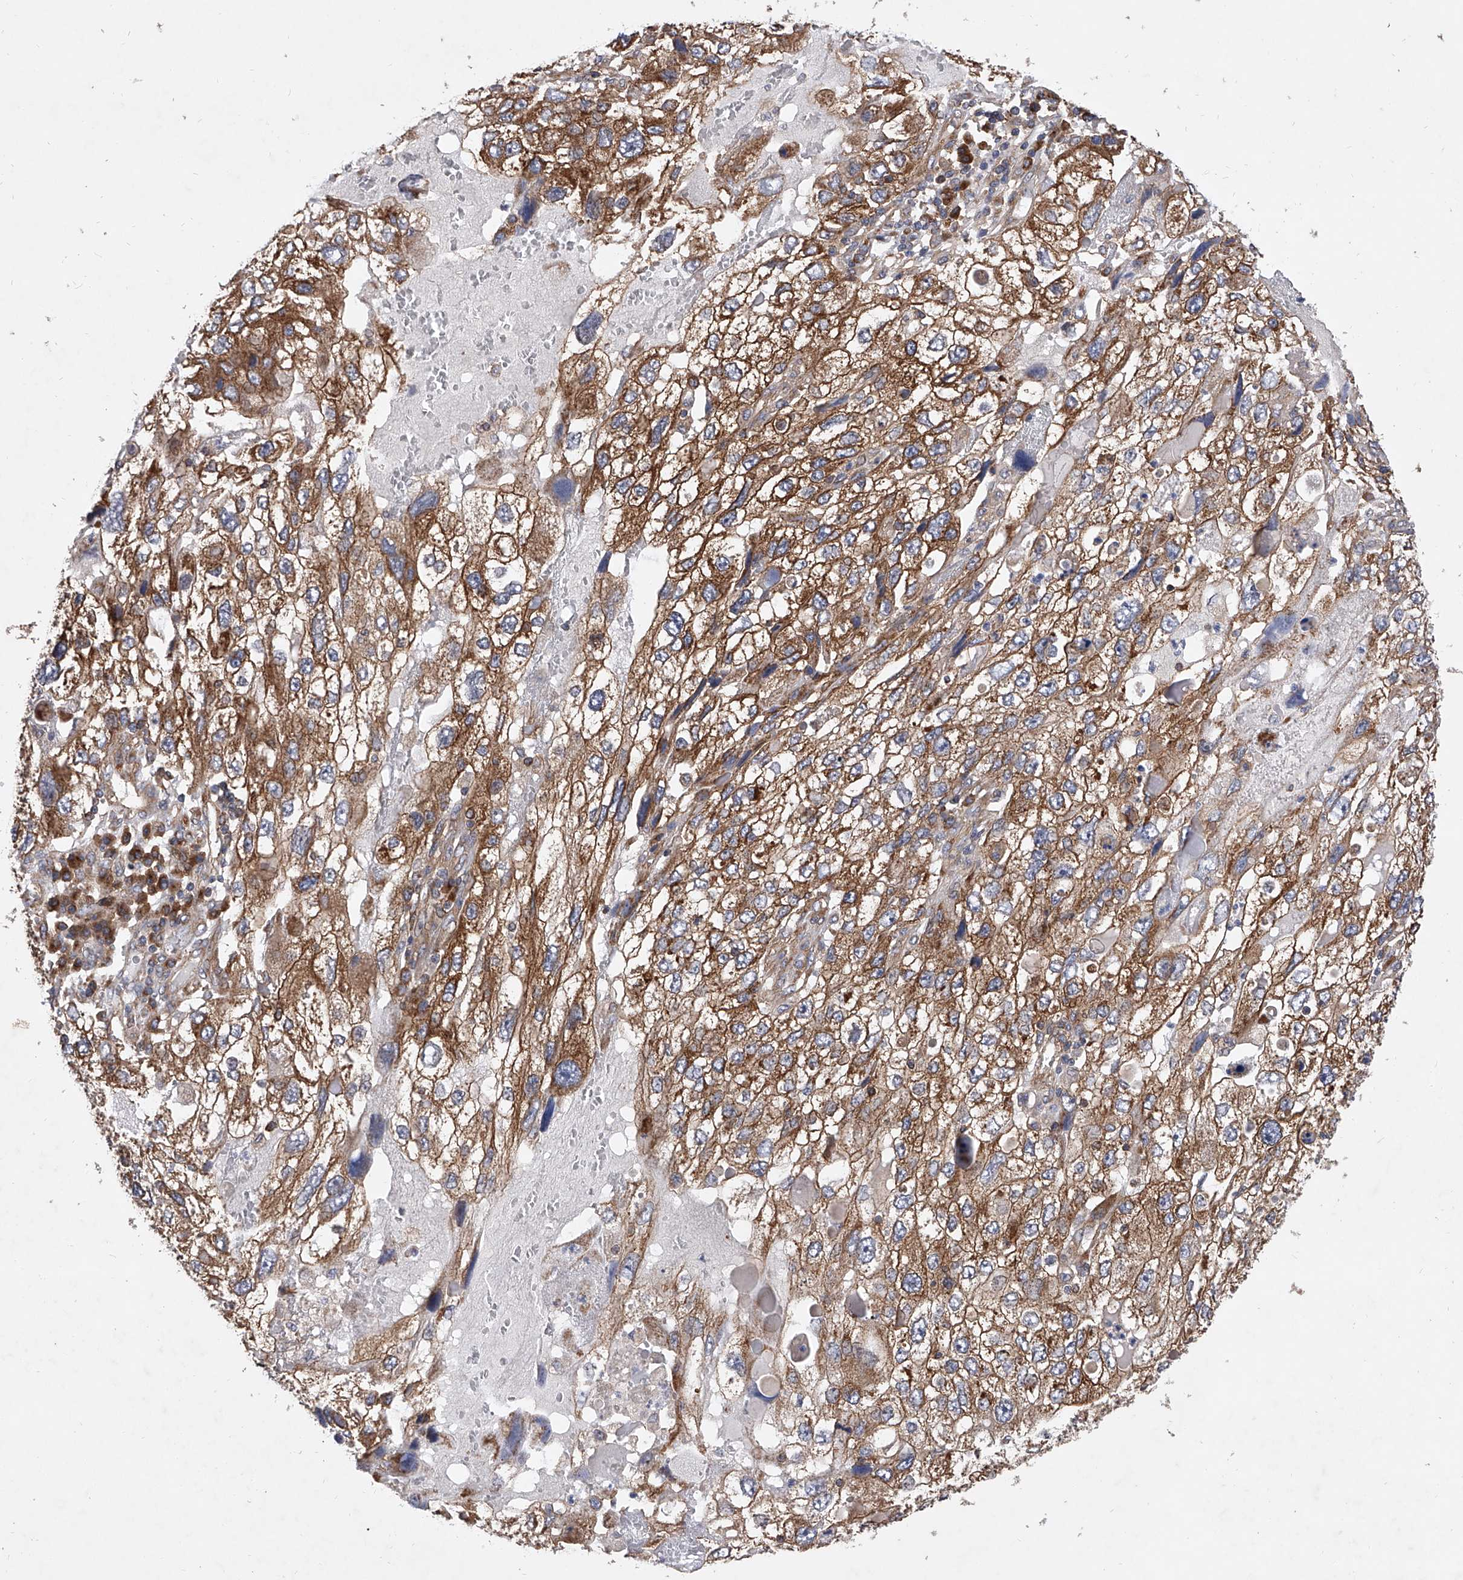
{"staining": {"intensity": "moderate", "quantity": ">75%", "location": "cytoplasmic/membranous"}, "tissue": "endometrial cancer", "cell_type": "Tumor cells", "image_type": "cancer", "snomed": [{"axis": "morphology", "description": "Adenocarcinoma, NOS"}, {"axis": "topography", "description": "Endometrium"}], "caption": "Endometrial cancer stained with immunohistochemistry exhibits moderate cytoplasmic/membranous positivity in about >75% of tumor cells.", "gene": "CFAP410", "patient": {"sex": "female", "age": 49}}